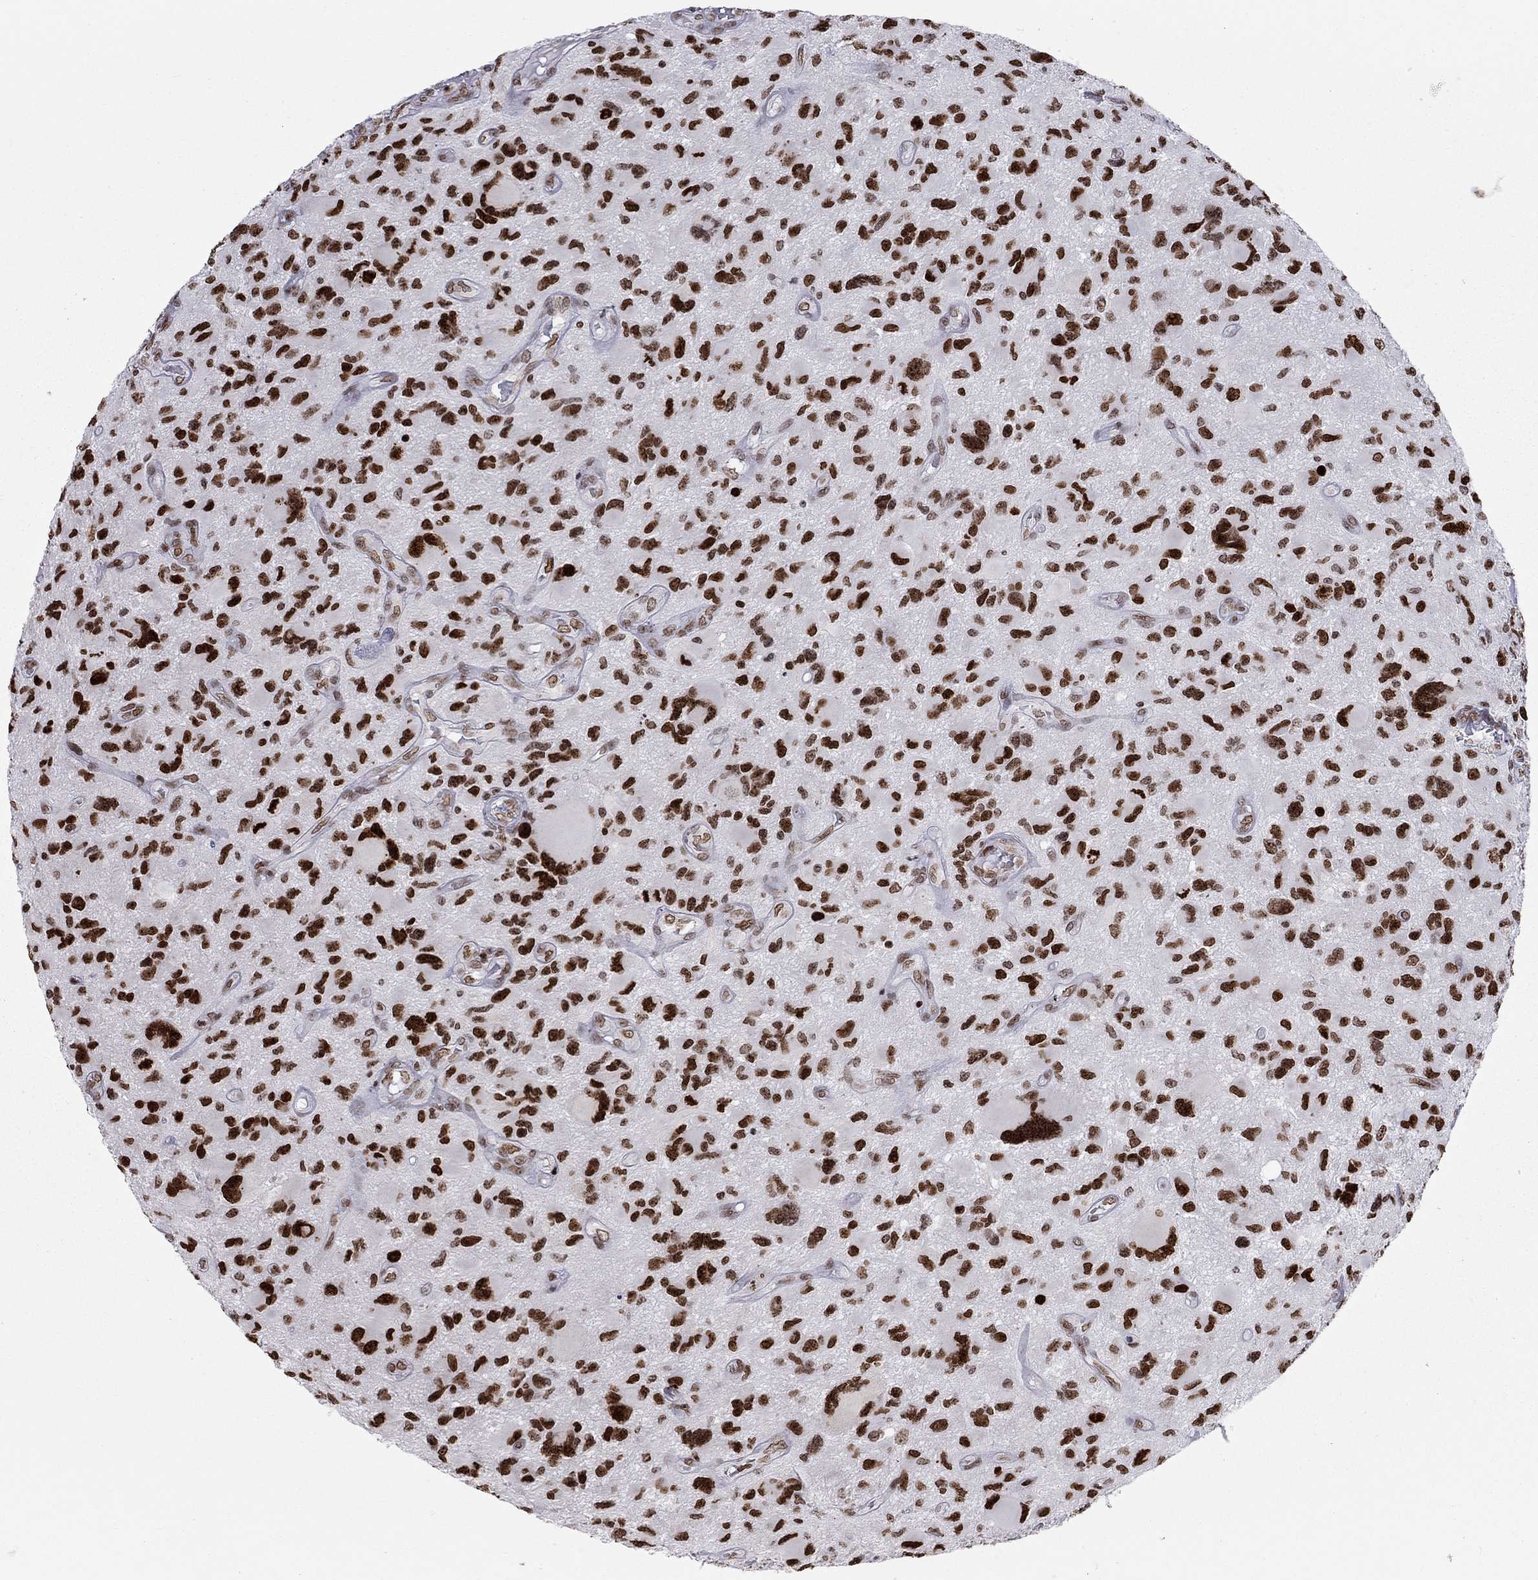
{"staining": {"intensity": "strong", "quantity": ">75%", "location": "nuclear"}, "tissue": "glioma", "cell_type": "Tumor cells", "image_type": "cancer", "snomed": [{"axis": "morphology", "description": "Glioma, malignant, NOS"}, {"axis": "morphology", "description": "Glioma, malignant, High grade"}, {"axis": "topography", "description": "Brain"}], "caption": "Tumor cells display strong nuclear expression in about >75% of cells in glioma (malignant).", "gene": "H2AX", "patient": {"sex": "female", "age": 71}}